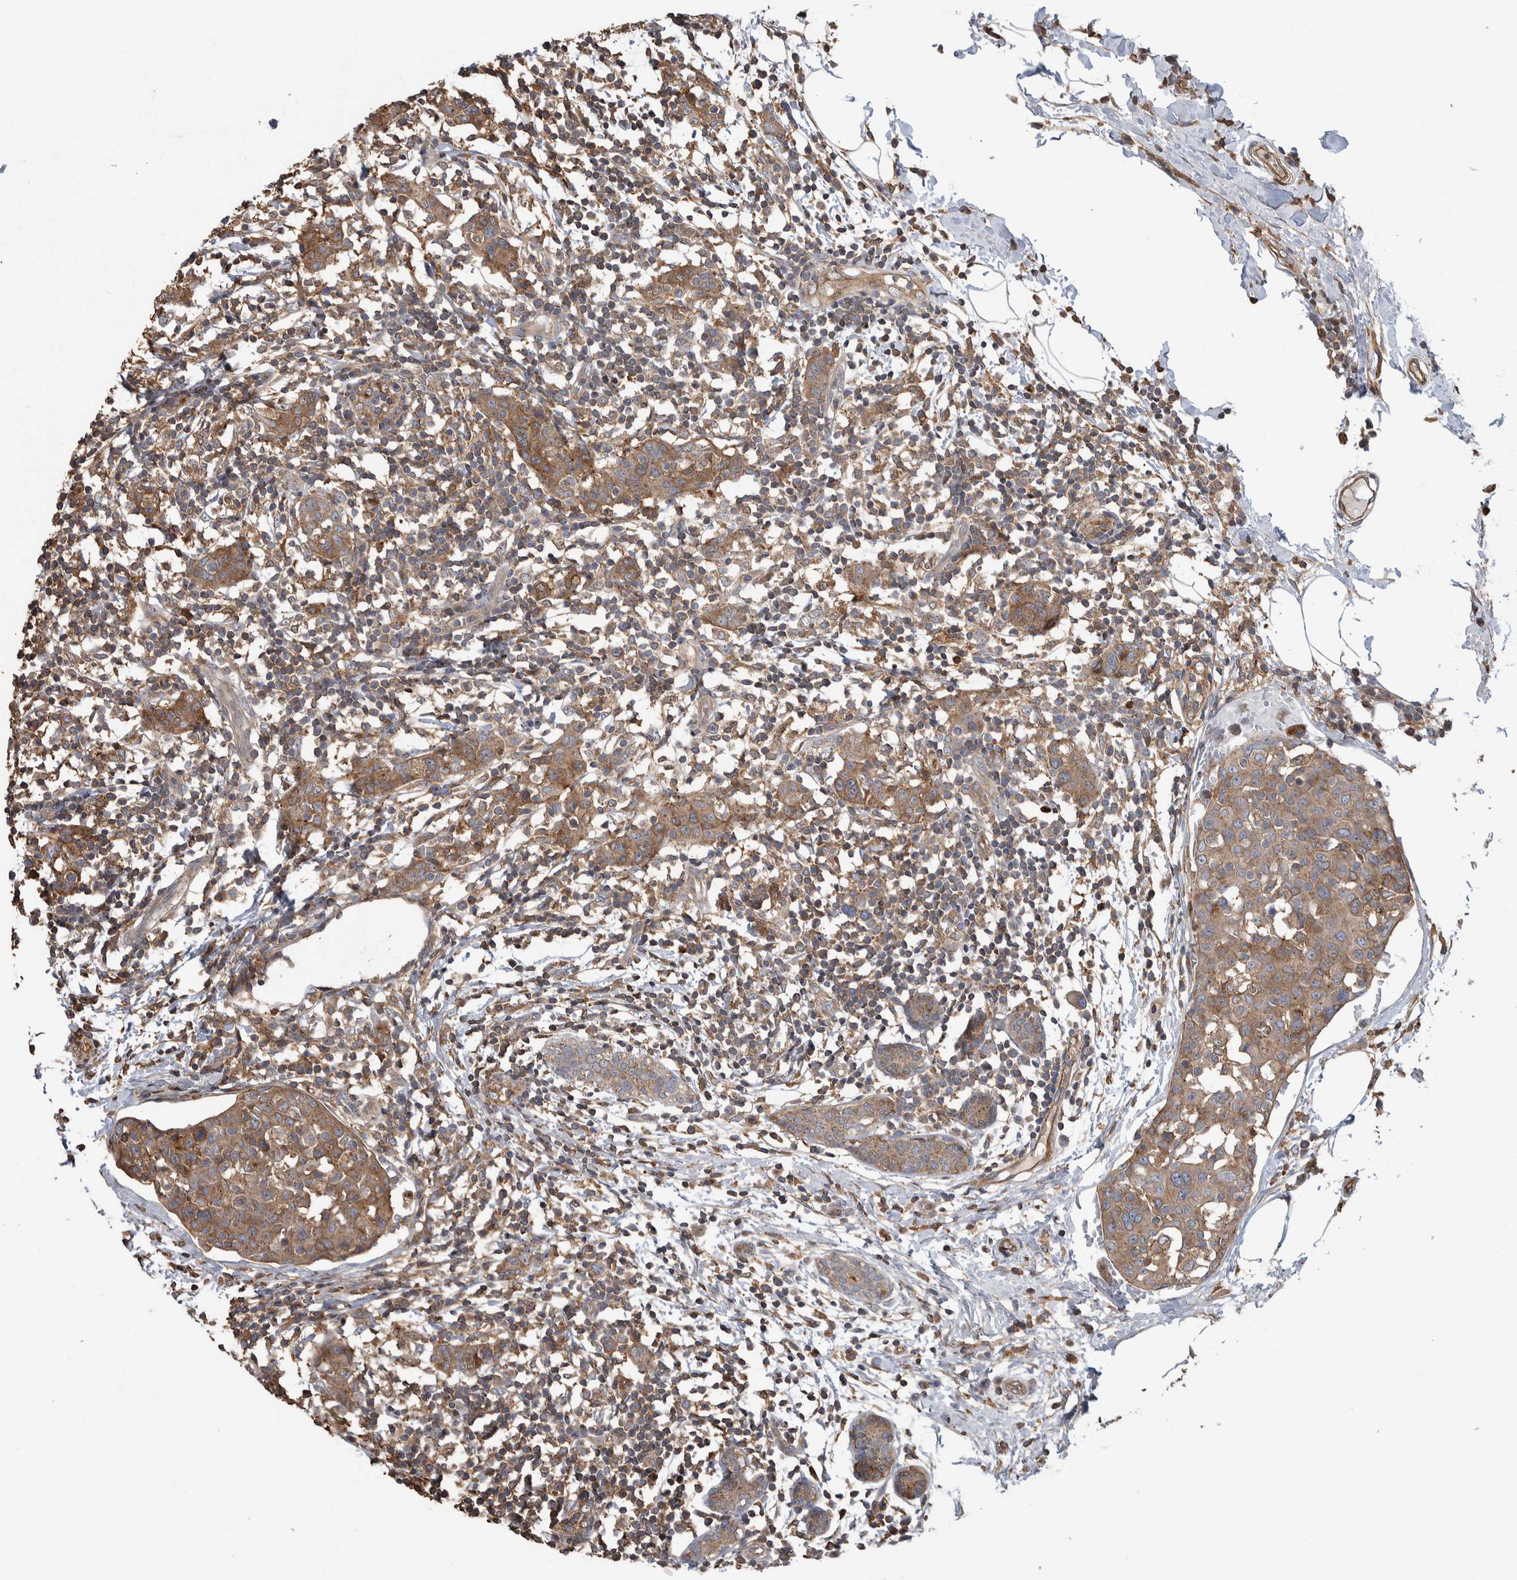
{"staining": {"intensity": "weak", "quantity": ">75%", "location": "cytoplasmic/membranous"}, "tissue": "breast cancer", "cell_type": "Tumor cells", "image_type": "cancer", "snomed": [{"axis": "morphology", "description": "Normal tissue, NOS"}, {"axis": "morphology", "description": "Duct carcinoma"}, {"axis": "topography", "description": "Breast"}], "caption": "Immunohistochemical staining of human breast cancer (infiltrating ductal carcinoma) displays weak cytoplasmic/membranous protein staining in about >75% of tumor cells.", "gene": "SDCBP", "patient": {"sex": "female", "age": 37}}